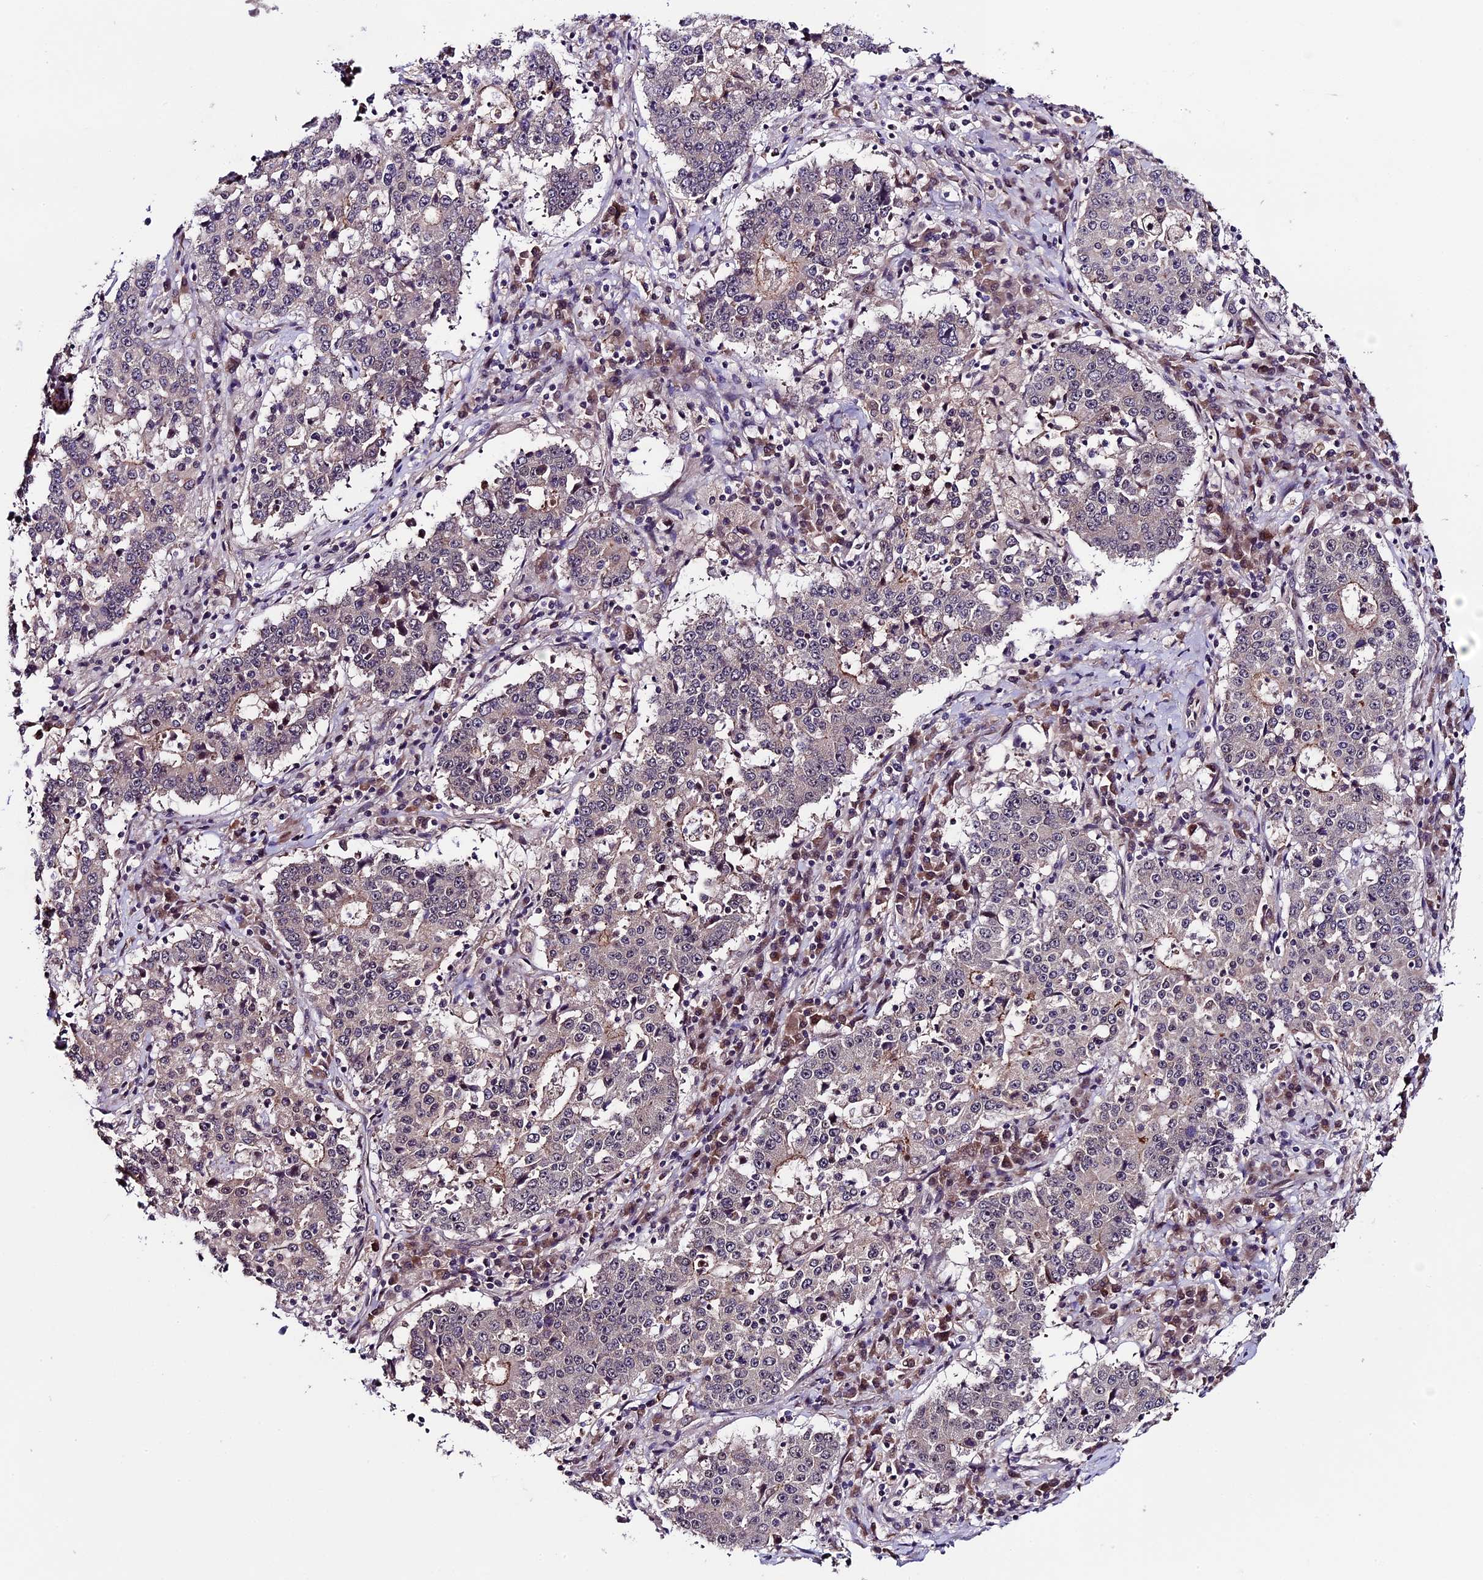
{"staining": {"intensity": "negative", "quantity": "none", "location": "none"}, "tissue": "stomach cancer", "cell_type": "Tumor cells", "image_type": "cancer", "snomed": [{"axis": "morphology", "description": "Adenocarcinoma, NOS"}, {"axis": "topography", "description": "Stomach"}], "caption": "High power microscopy photomicrograph of an IHC histopathology image of stomach adenocarcinoma, revealing no significant expression in tumor cells. (Brightfield microscopy of DAB immunohistochemistry at high magnification).", "gene": "SIPA1L3", "patient": {"sex": "male", "age": 59}}